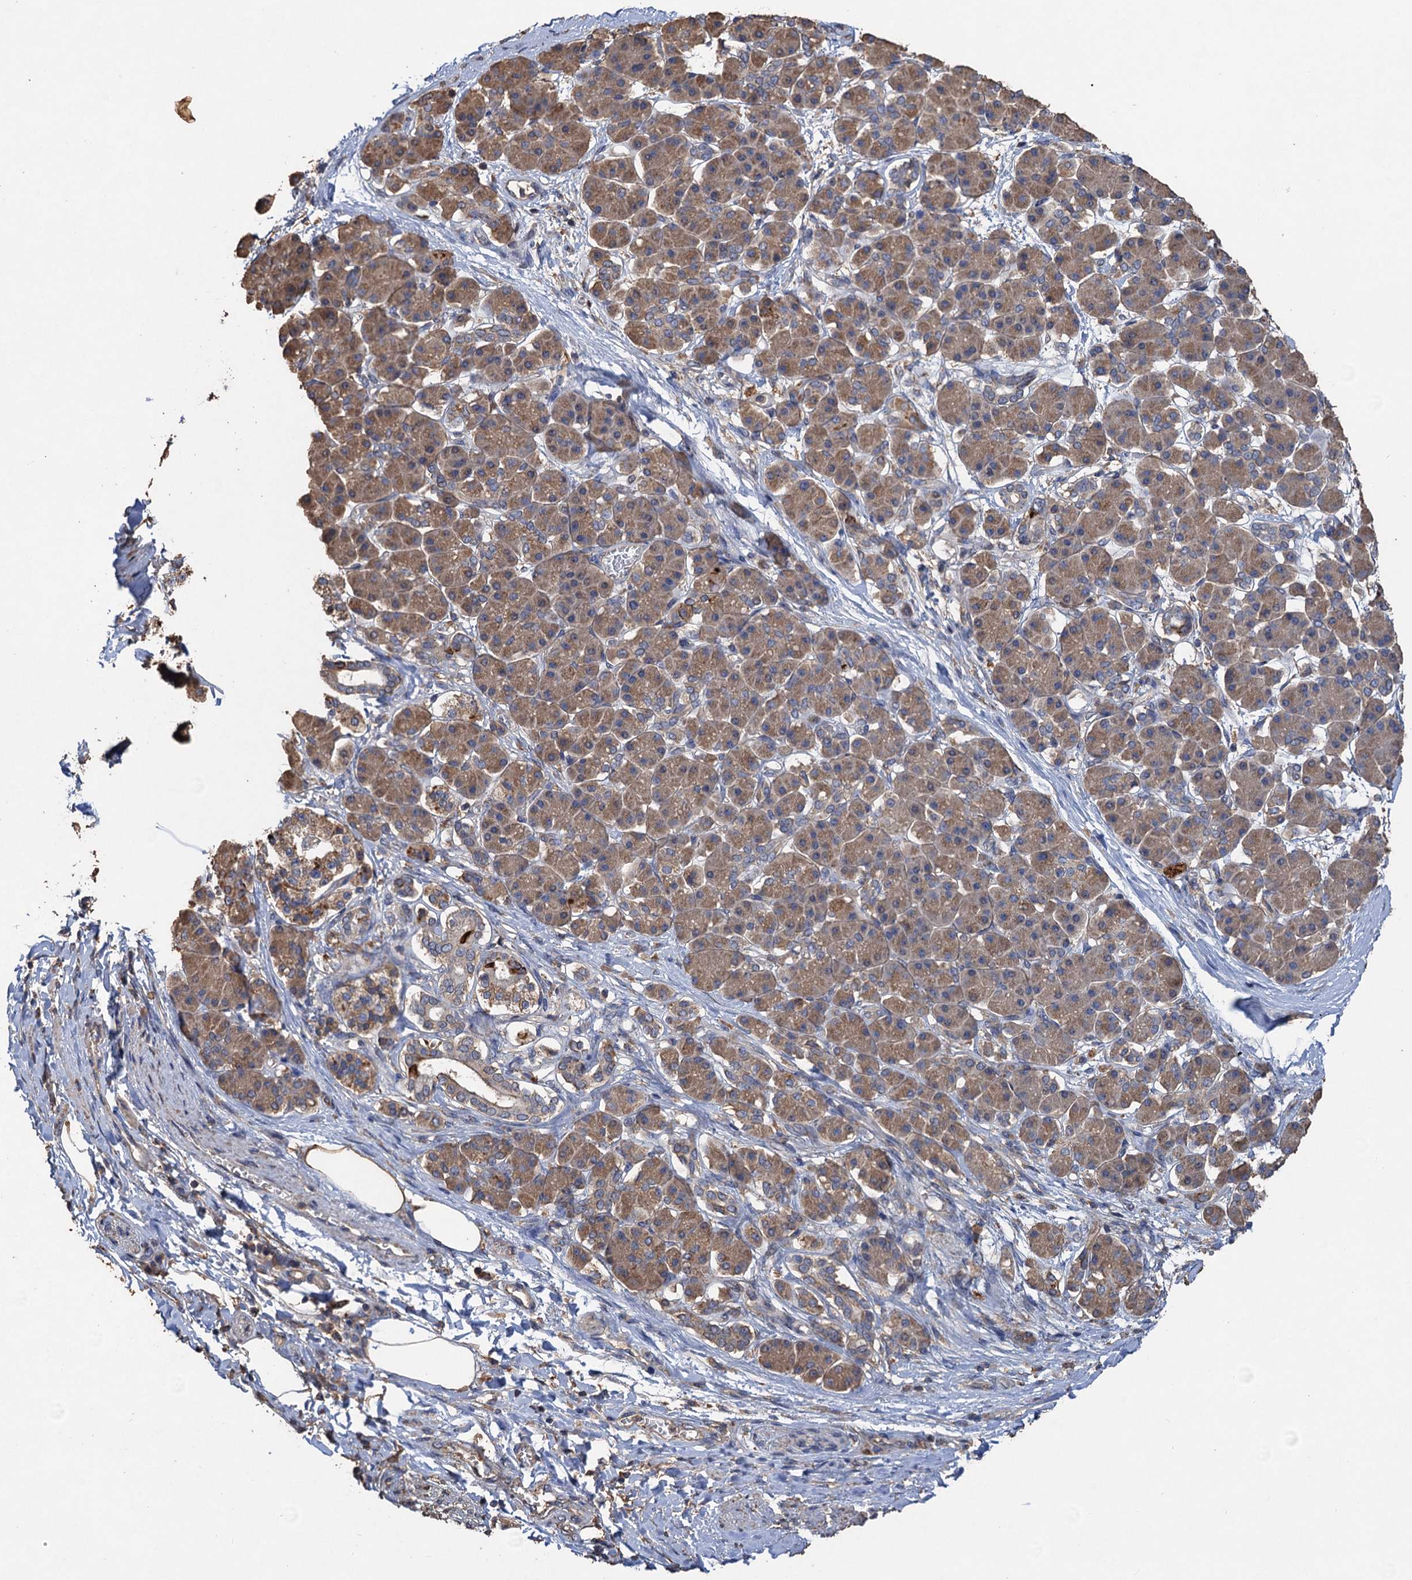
{"staining": {"intensity": "moderate", "quantity": "25%-75%", "location": "cytoplasmic/membranous"}, "tissue": "pancreatic cancer", "cell_type": "Tumor cells", "image_type": "cancer", "snomed": [{"axis": "morphology", "description": "Adenocarcinoma, NOS"}, {"axis": "topography", "description": "Pancreas"}], "caption": "The photomicrograph reveals immunohistochemical staining of pancreatic adenocarcinoma. There is moderate cytoplasmic/membranous positivity is identified in approximately 25%-75% of tumor cells.", "gene": "SCUBE3", "patient": {"sex": "female", "age": 61}}